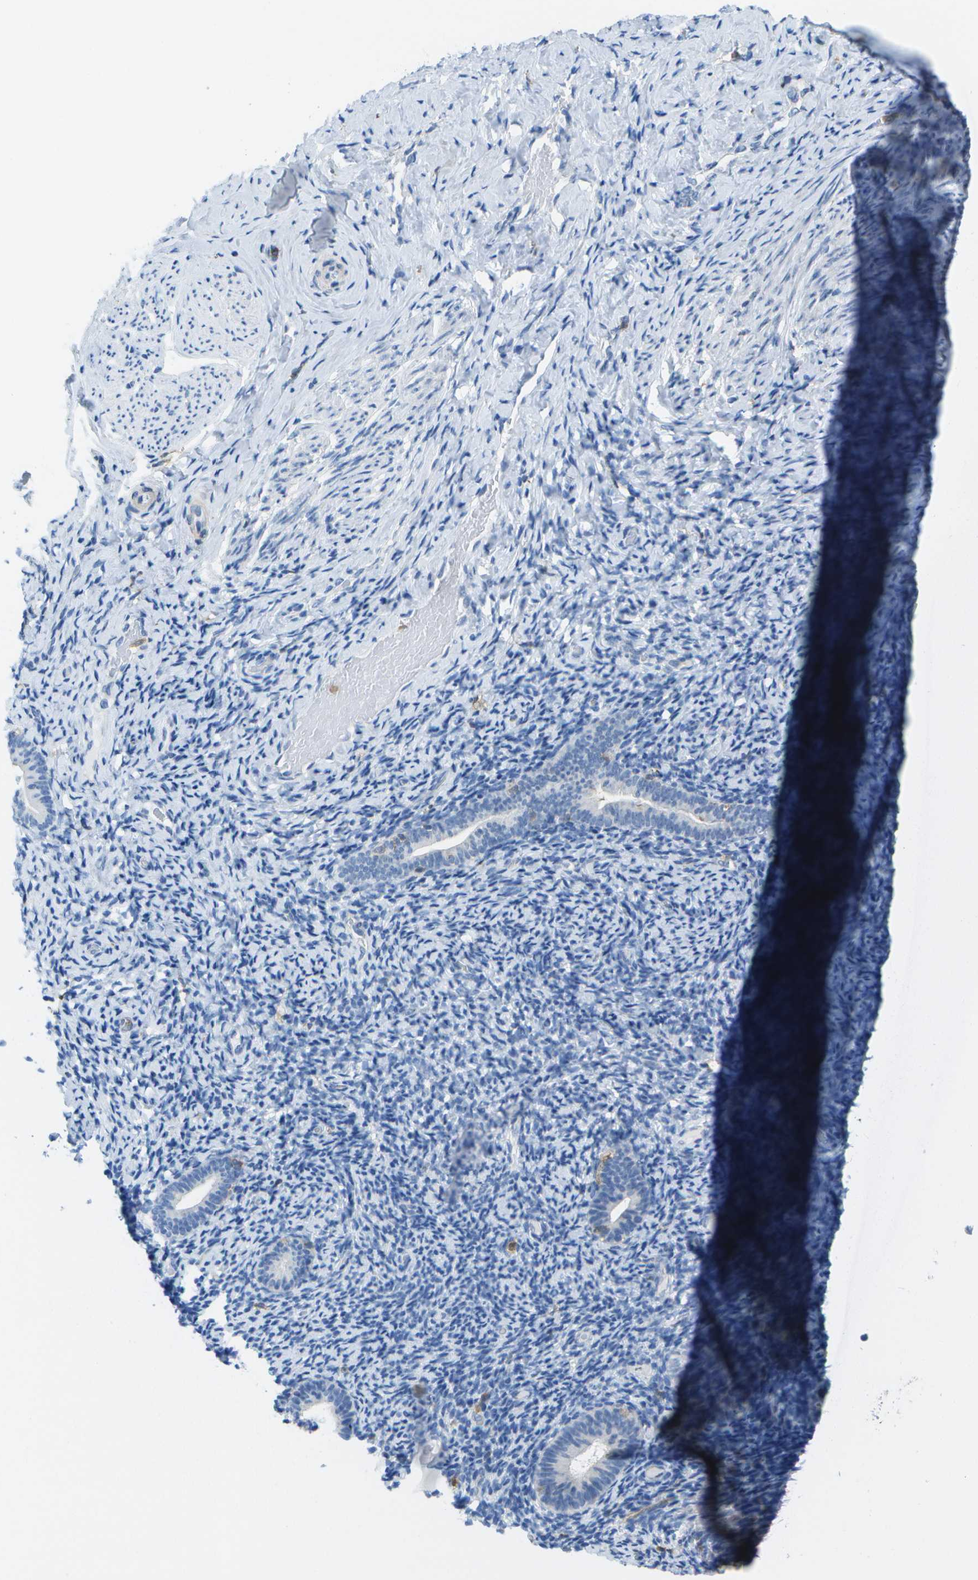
{"staining": {"intensity": "negative", "quantity": "none", "location": "none"}, "tissue": "endometrium", "cell_type": "Cells in endometrial stroma", "image_type": "normal", "snomed": [{"axis": "morphology", "description": "Normal tissue, NOS"}, {"axis": "topography", "description": "Endometrium"}], "caption": "IHC micrograph of normal endometrium: endometrium stained with DAB demonstrates no significant protein expression in cells in endometrial stroma.", "gene": "RCSD1", "patient": {"sex": "female", "age": 51}}